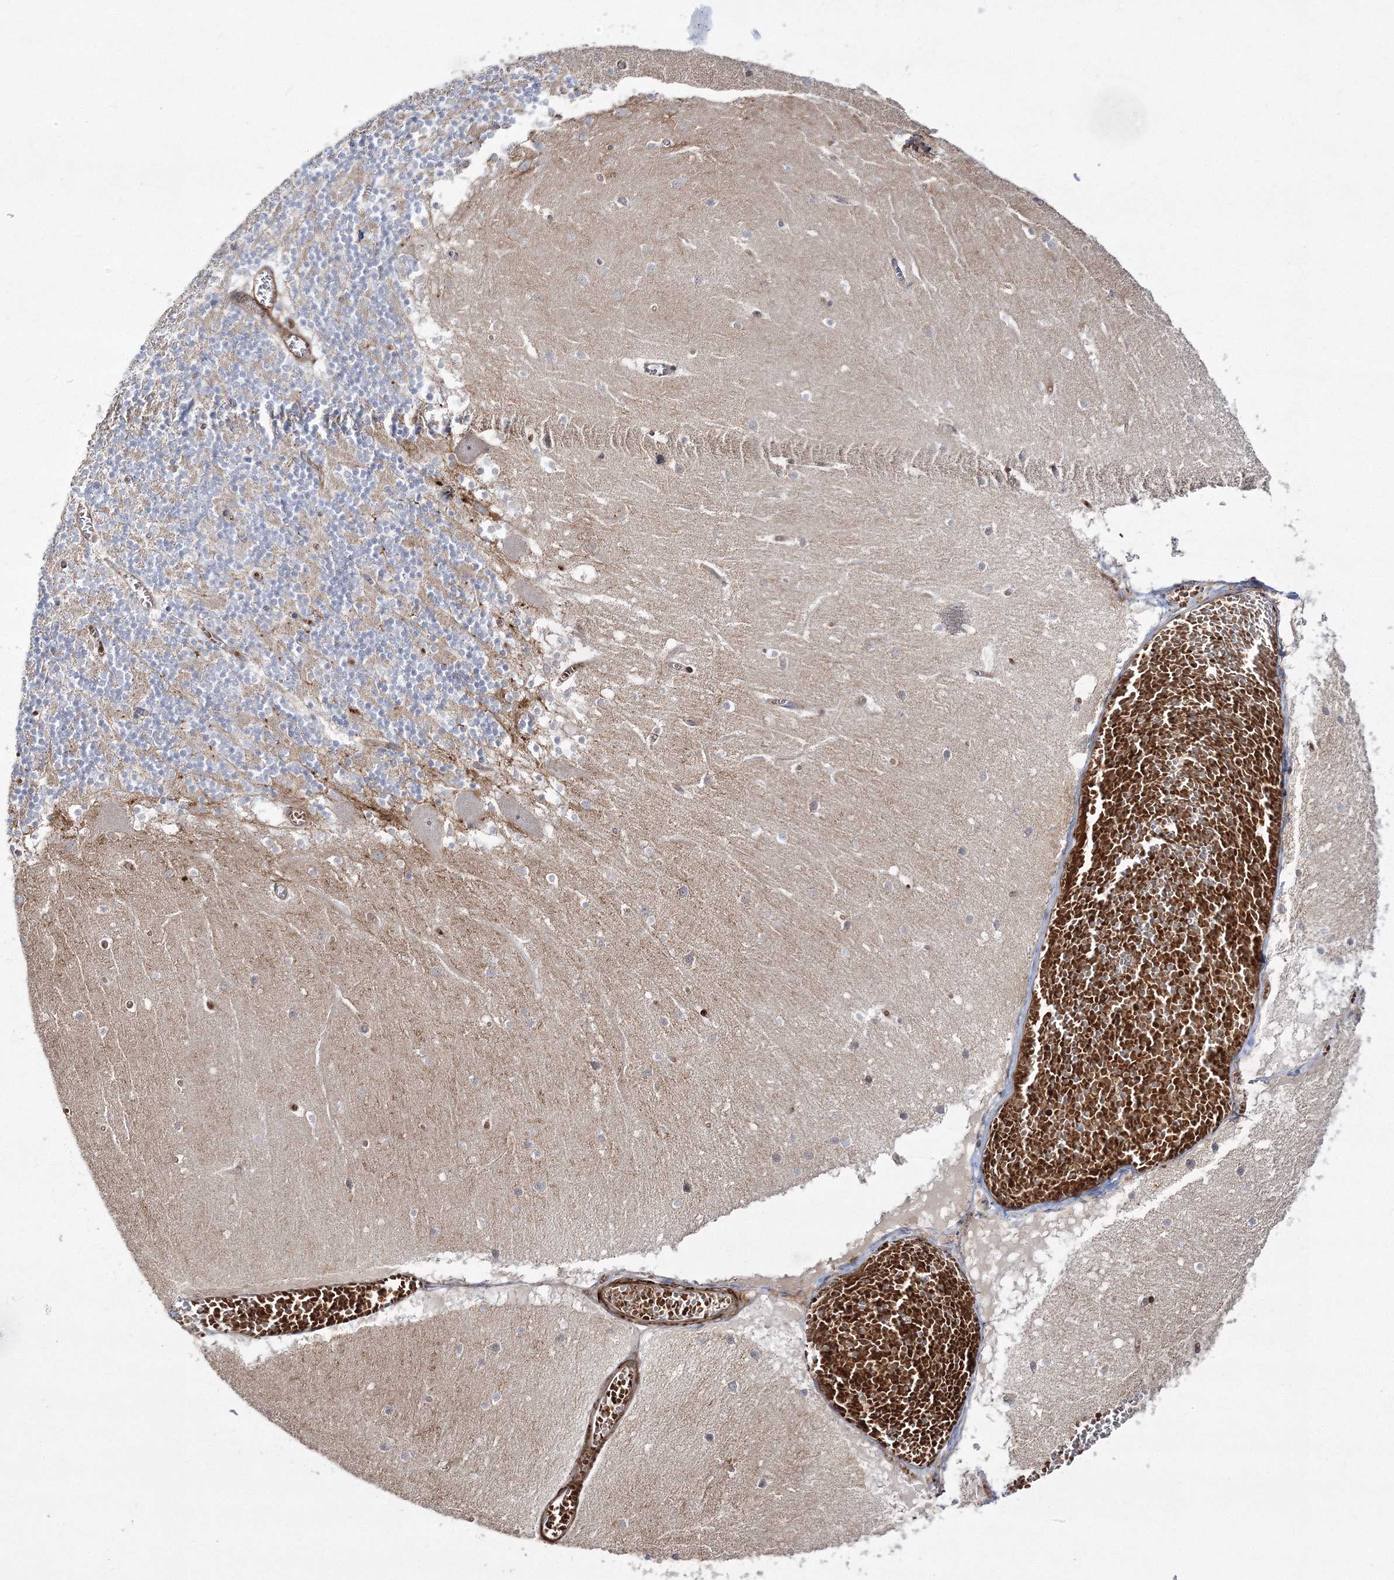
{"staining": {"intensity": "moderate", "quantity": "25%-75%", "location": "cytoplasmic/membranous"}, "tissue": "cerebellum", "cell_type": "Cells in granular layer", "image_type": "normal", "snomed": [{"axis": "morphology", "description": "Normal tissue, NOS"}, {"axis": "topography", "description": "Cerebellum"}], "caption": "Brown immunohistochemical staining in unremarkable human cerebellum displays moderate cytoplasmic/membranous positivity in approximately 25%-75% of cells in granular layer. The staining was performed using DAB (3,3'-diaminobenzidine) to visualize the protein expression in brown, while the nuclei were stained in blue with hematoxylin (Magnification: 20x).", "gene": "ZSWIM6", "patient": {"sex": "female", "age": 28}}